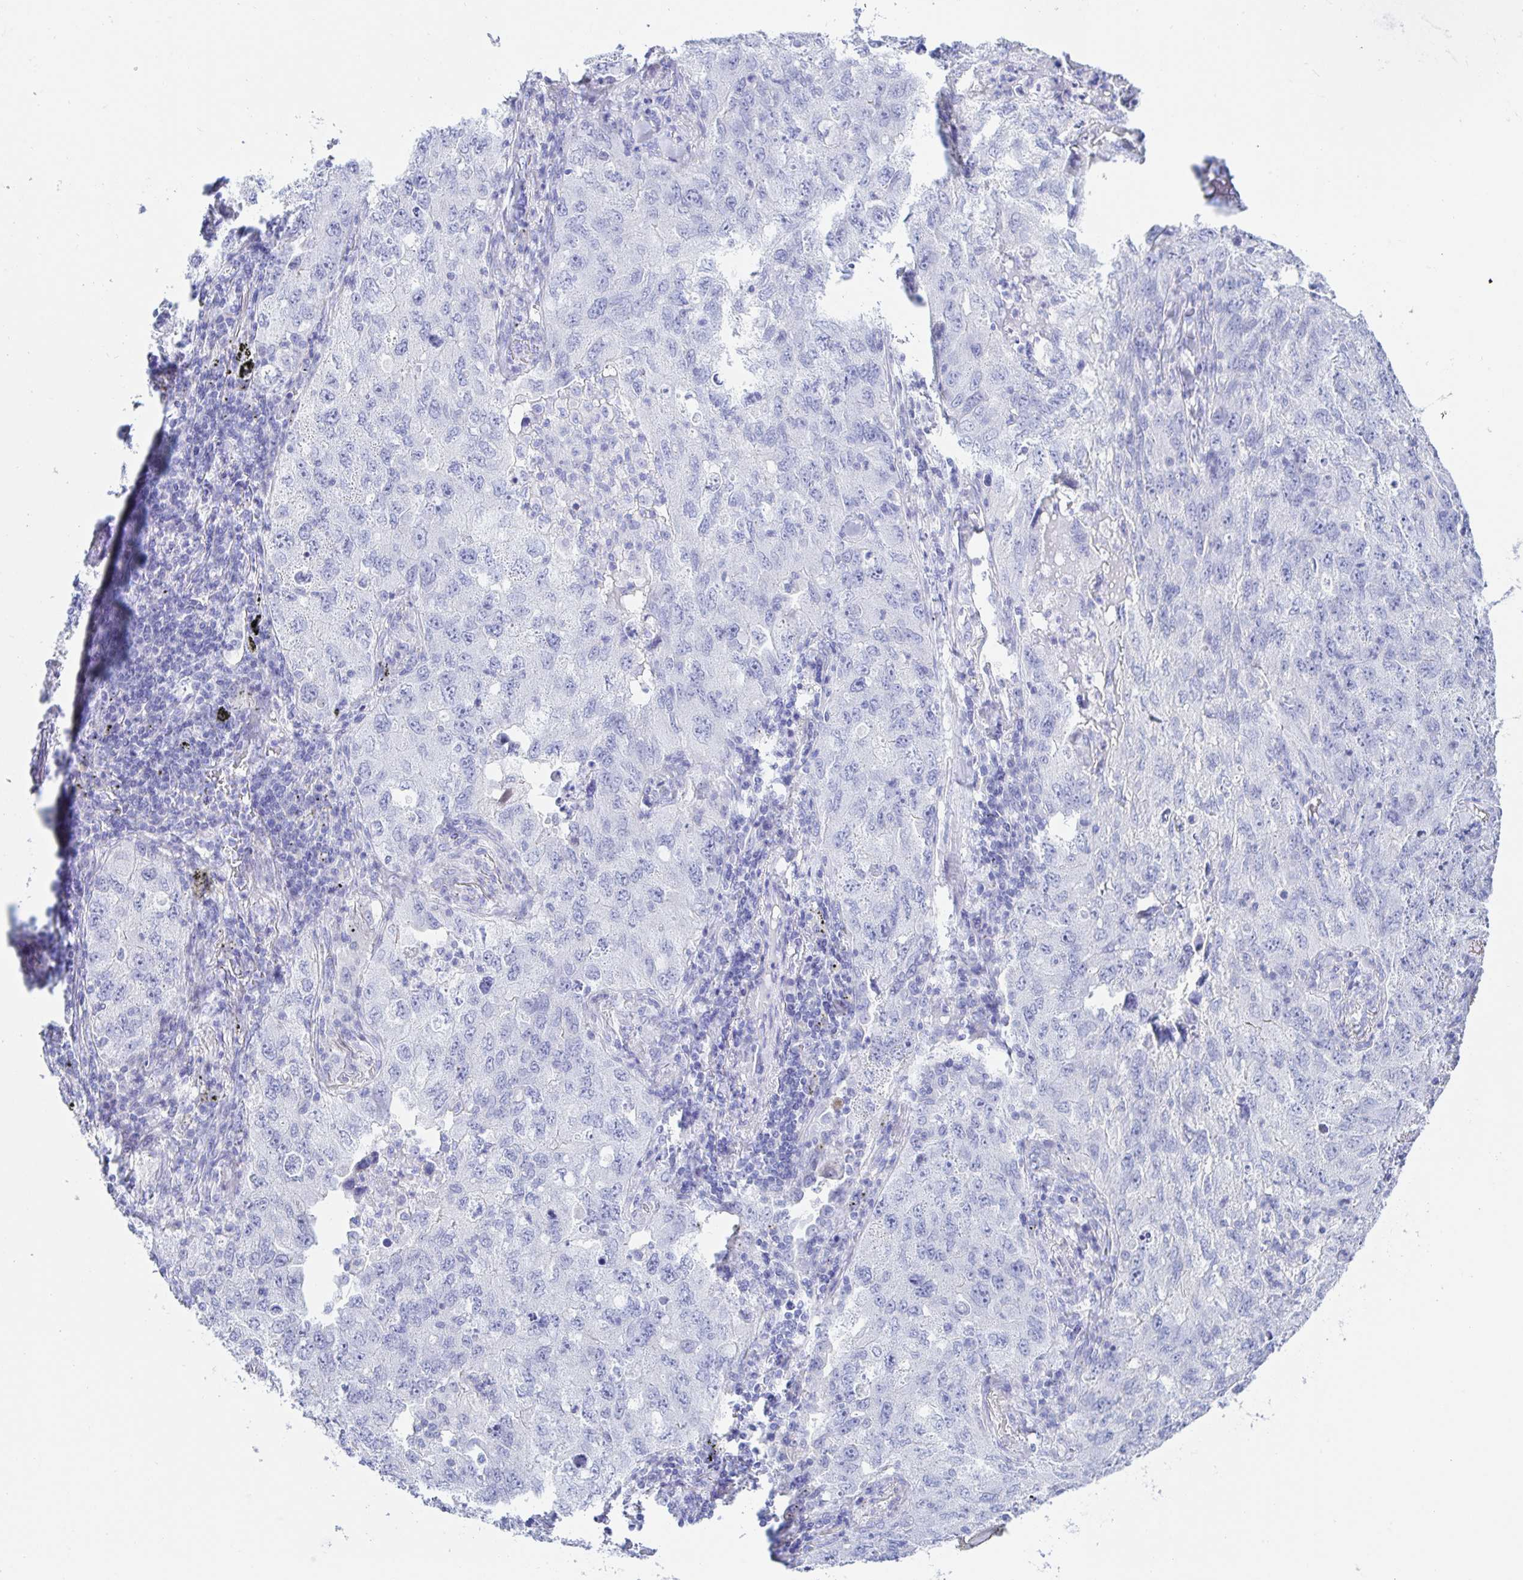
{"staining": {"intensity": "negative", "quantity": "none", "location": "none"}, "tissue": "lung cancer", "cell_type": "Tumor cells", "image_type": "cancer", "snomed": [{"axis": "morphology", "description": "Adenocarcinoma, NOS"}, {"axis": "topography", "description": "Lung"}], "caption": "High power microscopy micrograph of an IHC histopathology image of lung adenocarcinoma, revealing no significant positivity in tumor cells.", "gene": "KCNH6", "patient": {"sex": "female", "age": 57}}